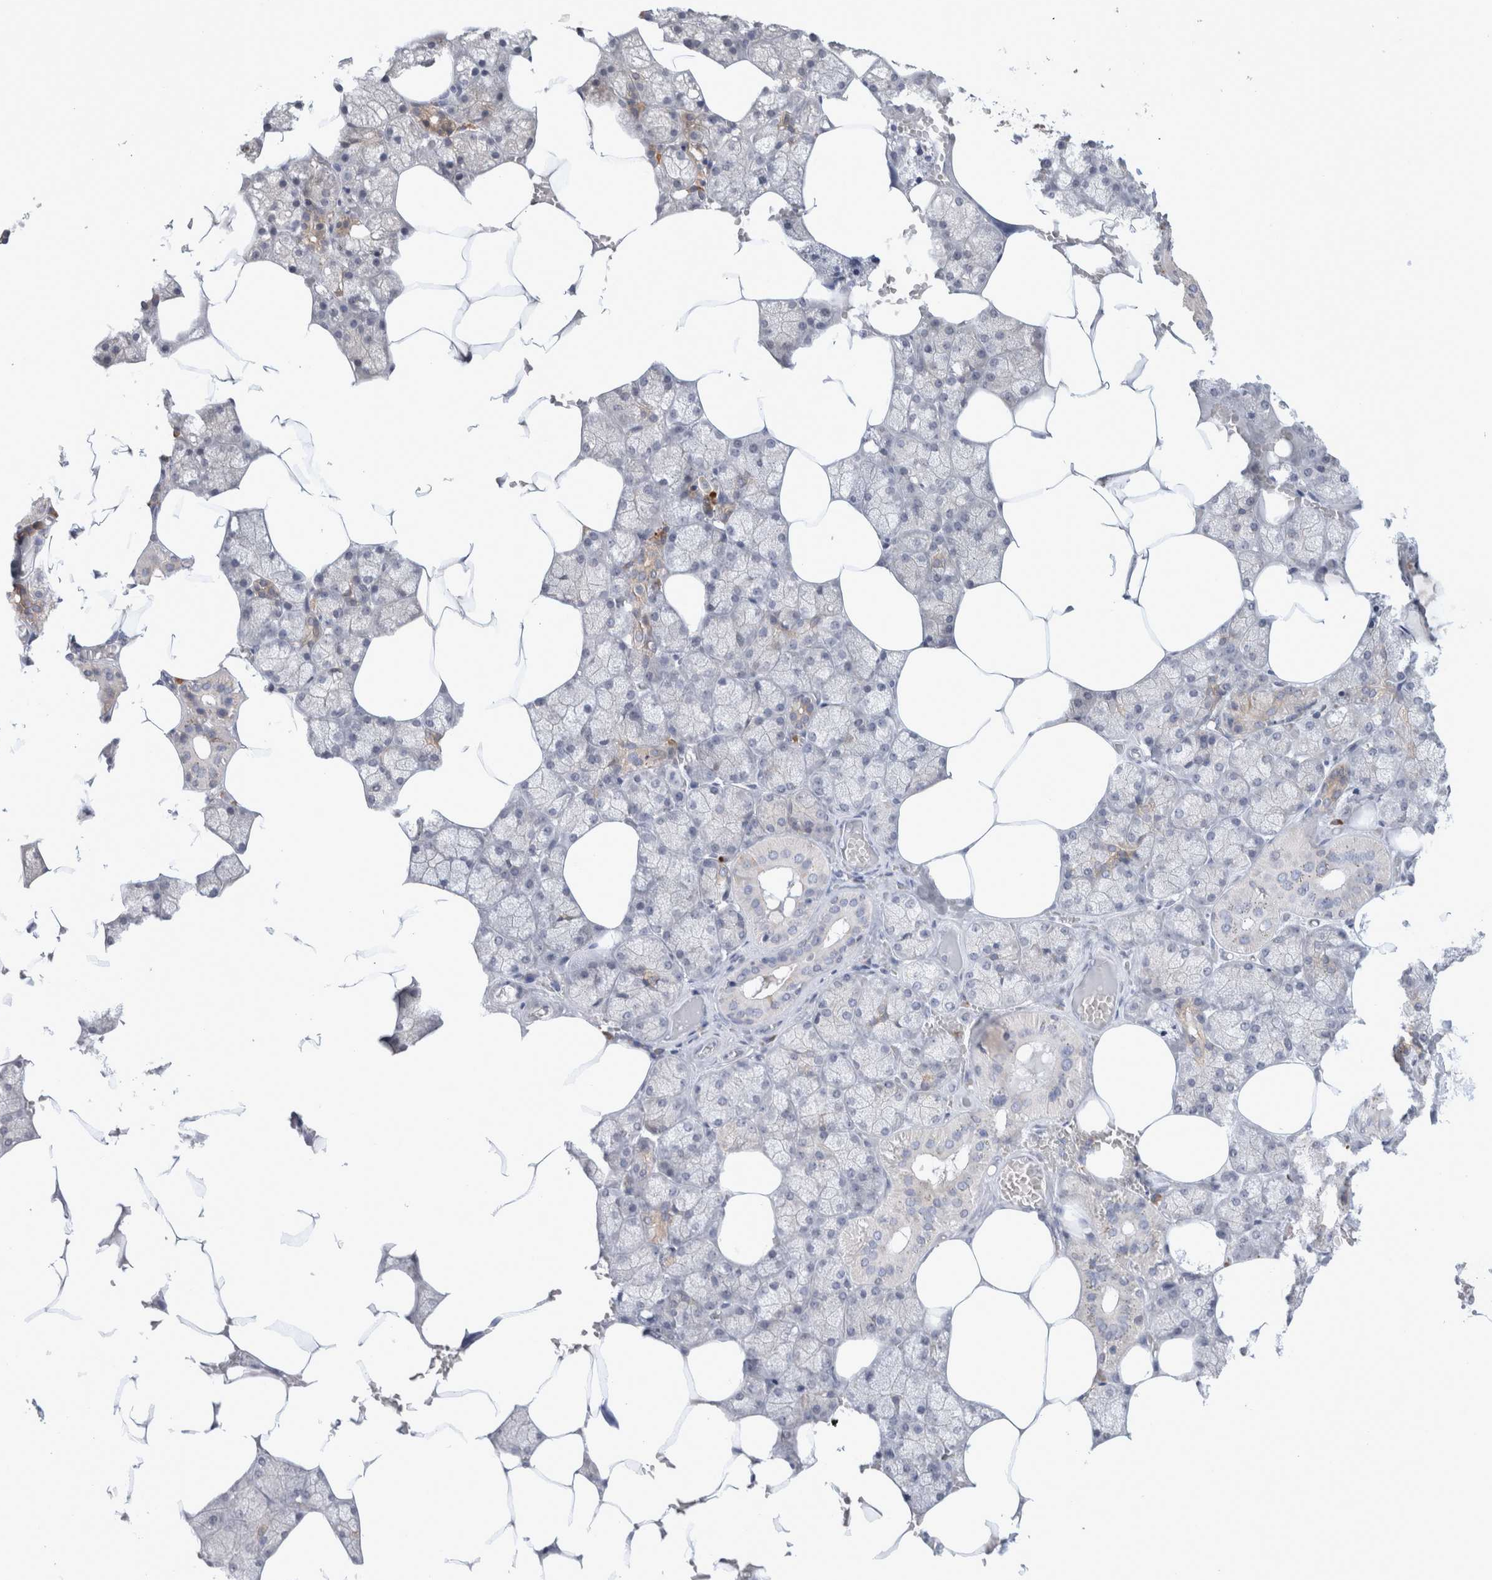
{"staining": {"intensity": "weak", "quantity": "<25%", "location": "cytoplasmic/membranous"}, "tissue": "salivary gland", "cell_type": "Glandular cells", "image_type": "normal", "snomed": [{"axis": "morphology", "description": "Normal tissue, NOS"}, {"axis": "topography", "description": "Salivary gland"}], "caption": "Immunohistochemical staining of normal human salivary gland shows no significant expression in glandular cells. (DAB (3,3'-diaminobenzidine) immunohistochemistry (IHC) visualized using brightfield microscopy, high magnification).", "gene": "NEDD4L", "patient": {"sex": "male", "age": 62}}